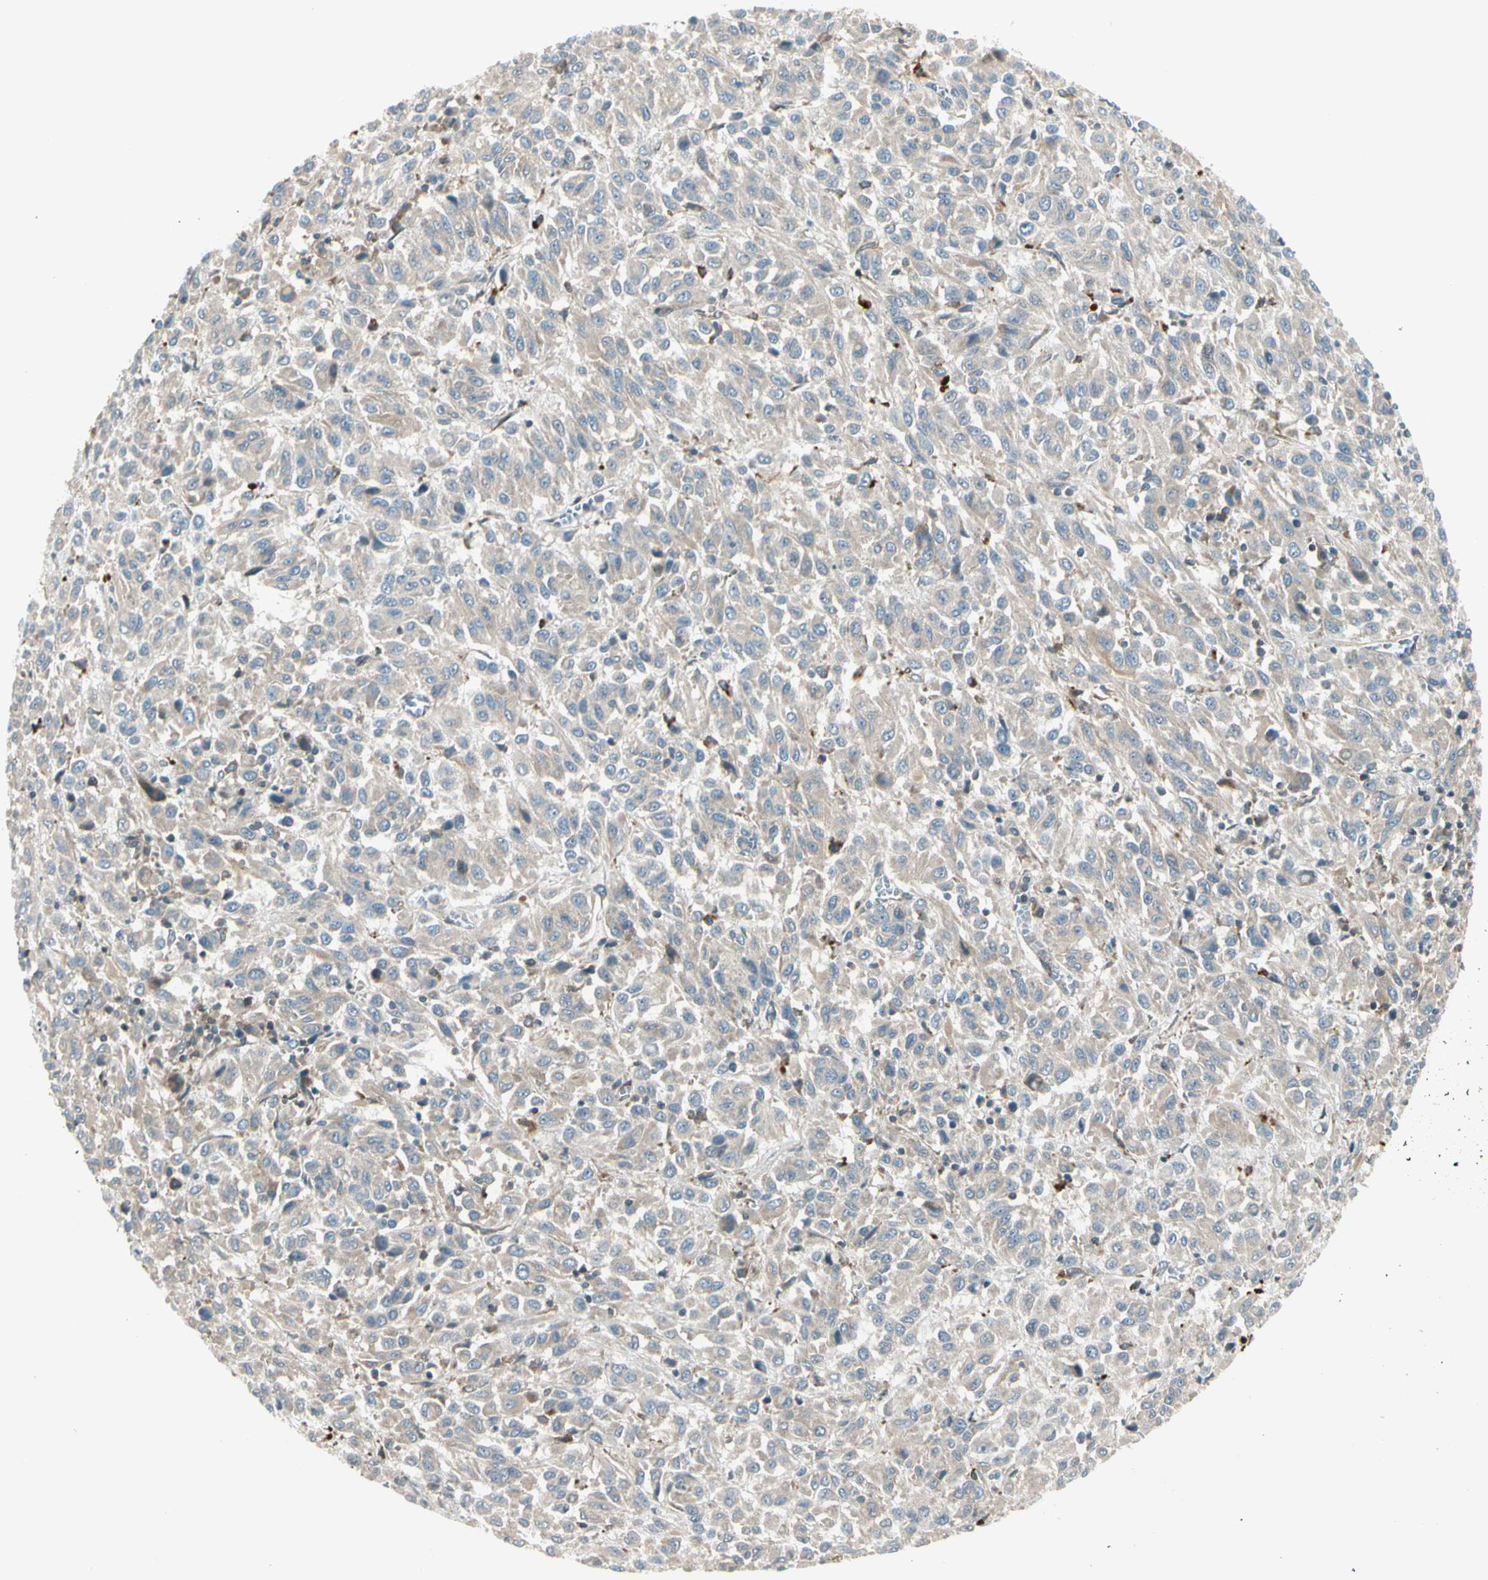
{"staining": {"intensity": "negative", "quantity": "none", "location": "none"}, "tissue": "melanoma", "cell_type": "Tumor cells", "image_type": "cancer", "snomed": [{"axis": "morphology", "description": "Malignant melanoma, Metastatic site"}, {"axis": "topography", "description": "Lung"}], "caption": "A high-resolution photomicrograph shows IHC staining of malignant melanoma (metastatic site), which demonstrates no significant staining in tumor cells.", "gene": "TRIO", "patient": {"sex": "male", "age": 64}}